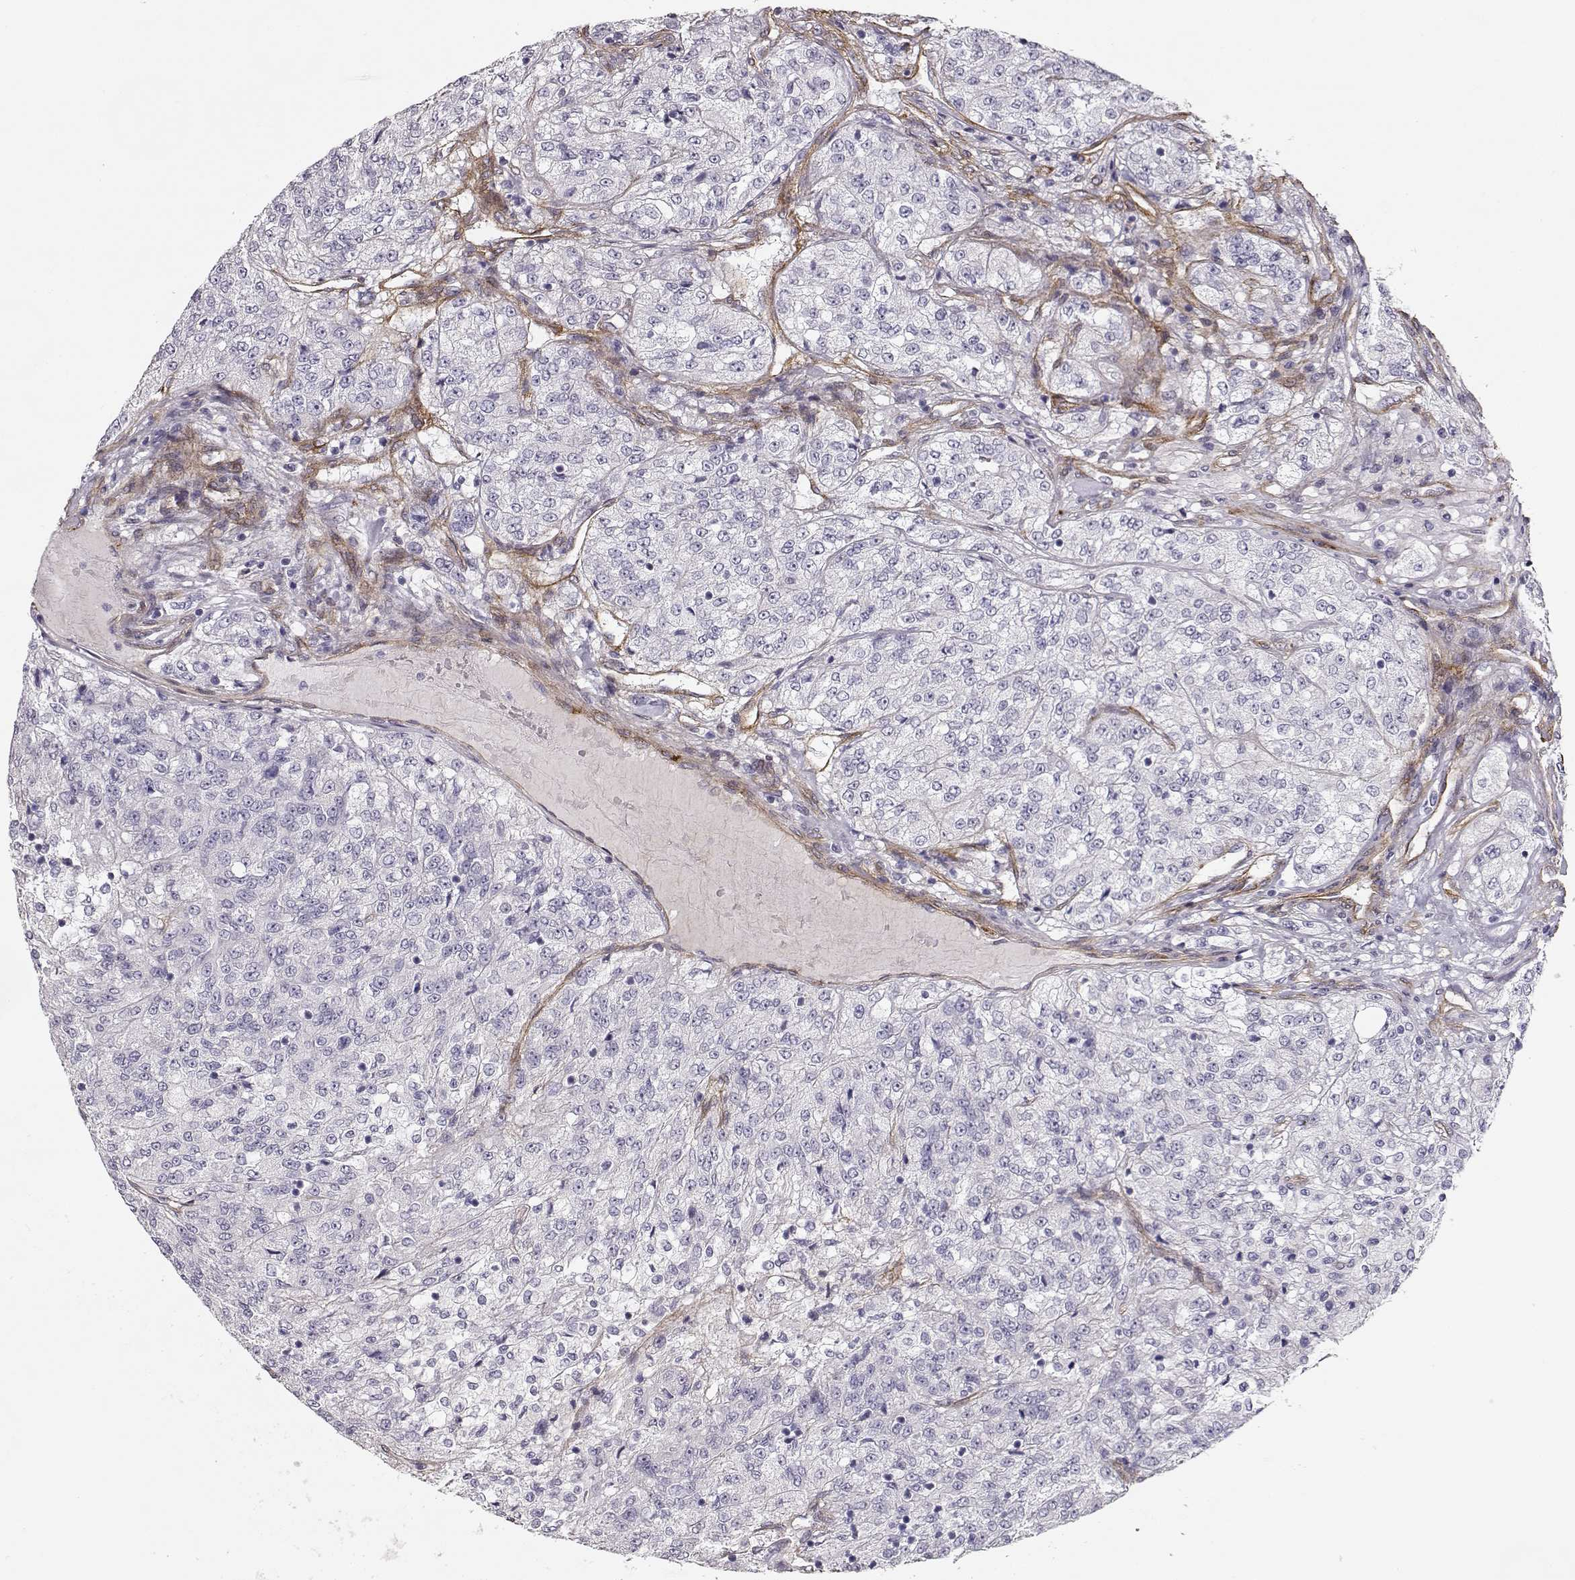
{"staining": {"intensity": "negative", "quantity": "none", "location": "none"}, "tissue": "renal cancer", "cell_type": "Tumor cells", "image_type": "cancer", "snomed": [{"axis": "morphology", "description": "Adenocarcinoma, NOS"}, {"axis": "topography", "description": "Kidney"}], "caption": "Immunohistochemistry (IHC) image of neoplastic tissue: human adenocarcinoma (renal) stained with DAB displays no significant protein expression in tumor cells.", "gene": "LAMC1", "patient": {"sex": "female", "age": 63}}